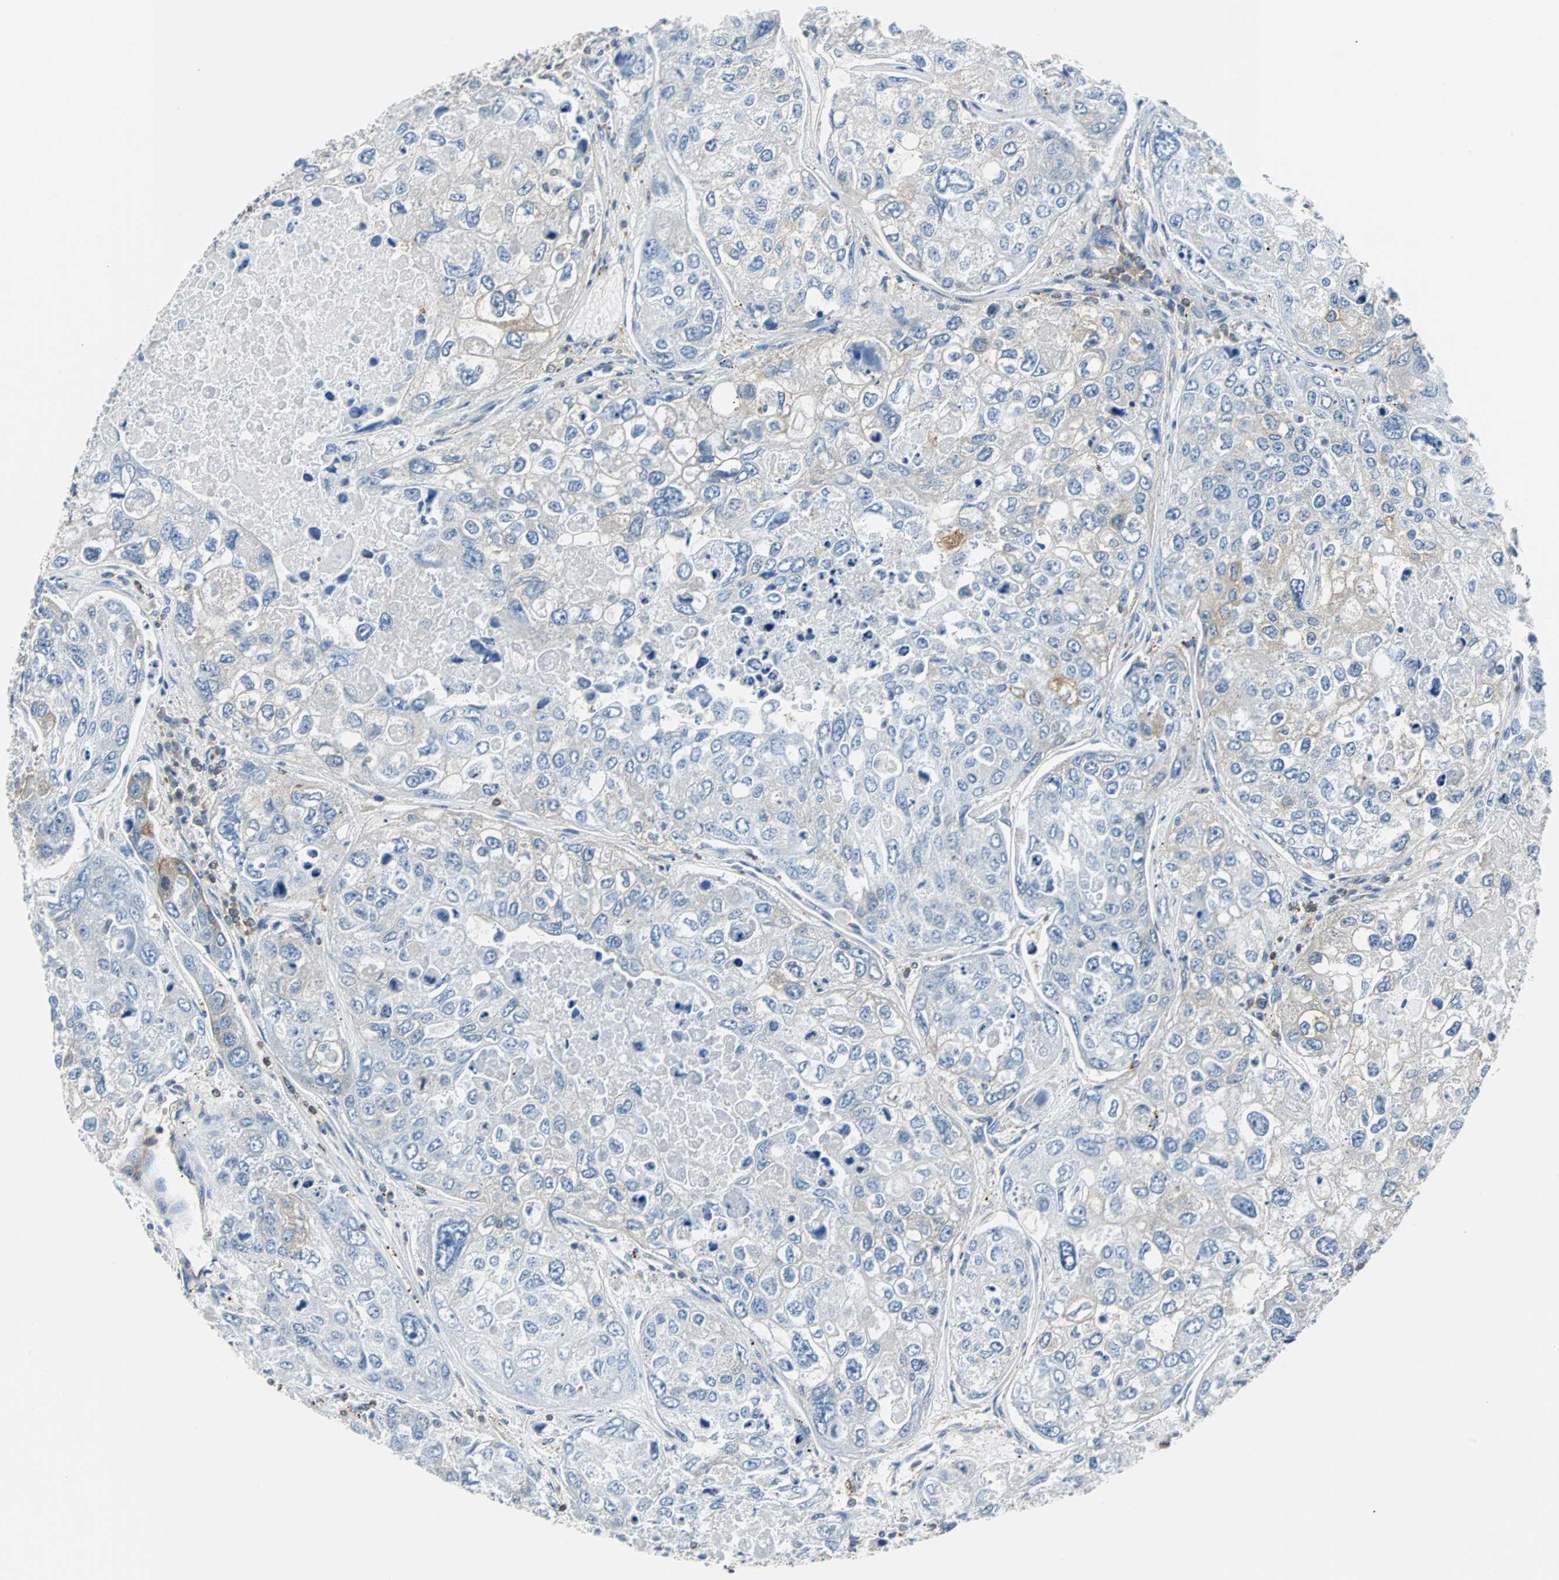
{"staining": {"intensity": "negative", "quantity": "none", "location": "none"}, "tissue": "urothelial cancer", "cell_type": "Tumor cells", "image_type": "cancer", "snomed": [{"axis": "morphology", "description": "Urothelial carcinoma, High grade"}, {"axis": "topography", "description": "Lymph node"}, {"axis": "topography", "description": "Urinary bladder"}], "caption": "Tumor cells show no significant protein staining in urothelial carcinoma (high-grade). The staining is performed using DAB brown chromogen with nuclei counter-stained in using hematoxylin.", "gene": "TSC22D4", "patient": {"sex": "male", "age": 51}}